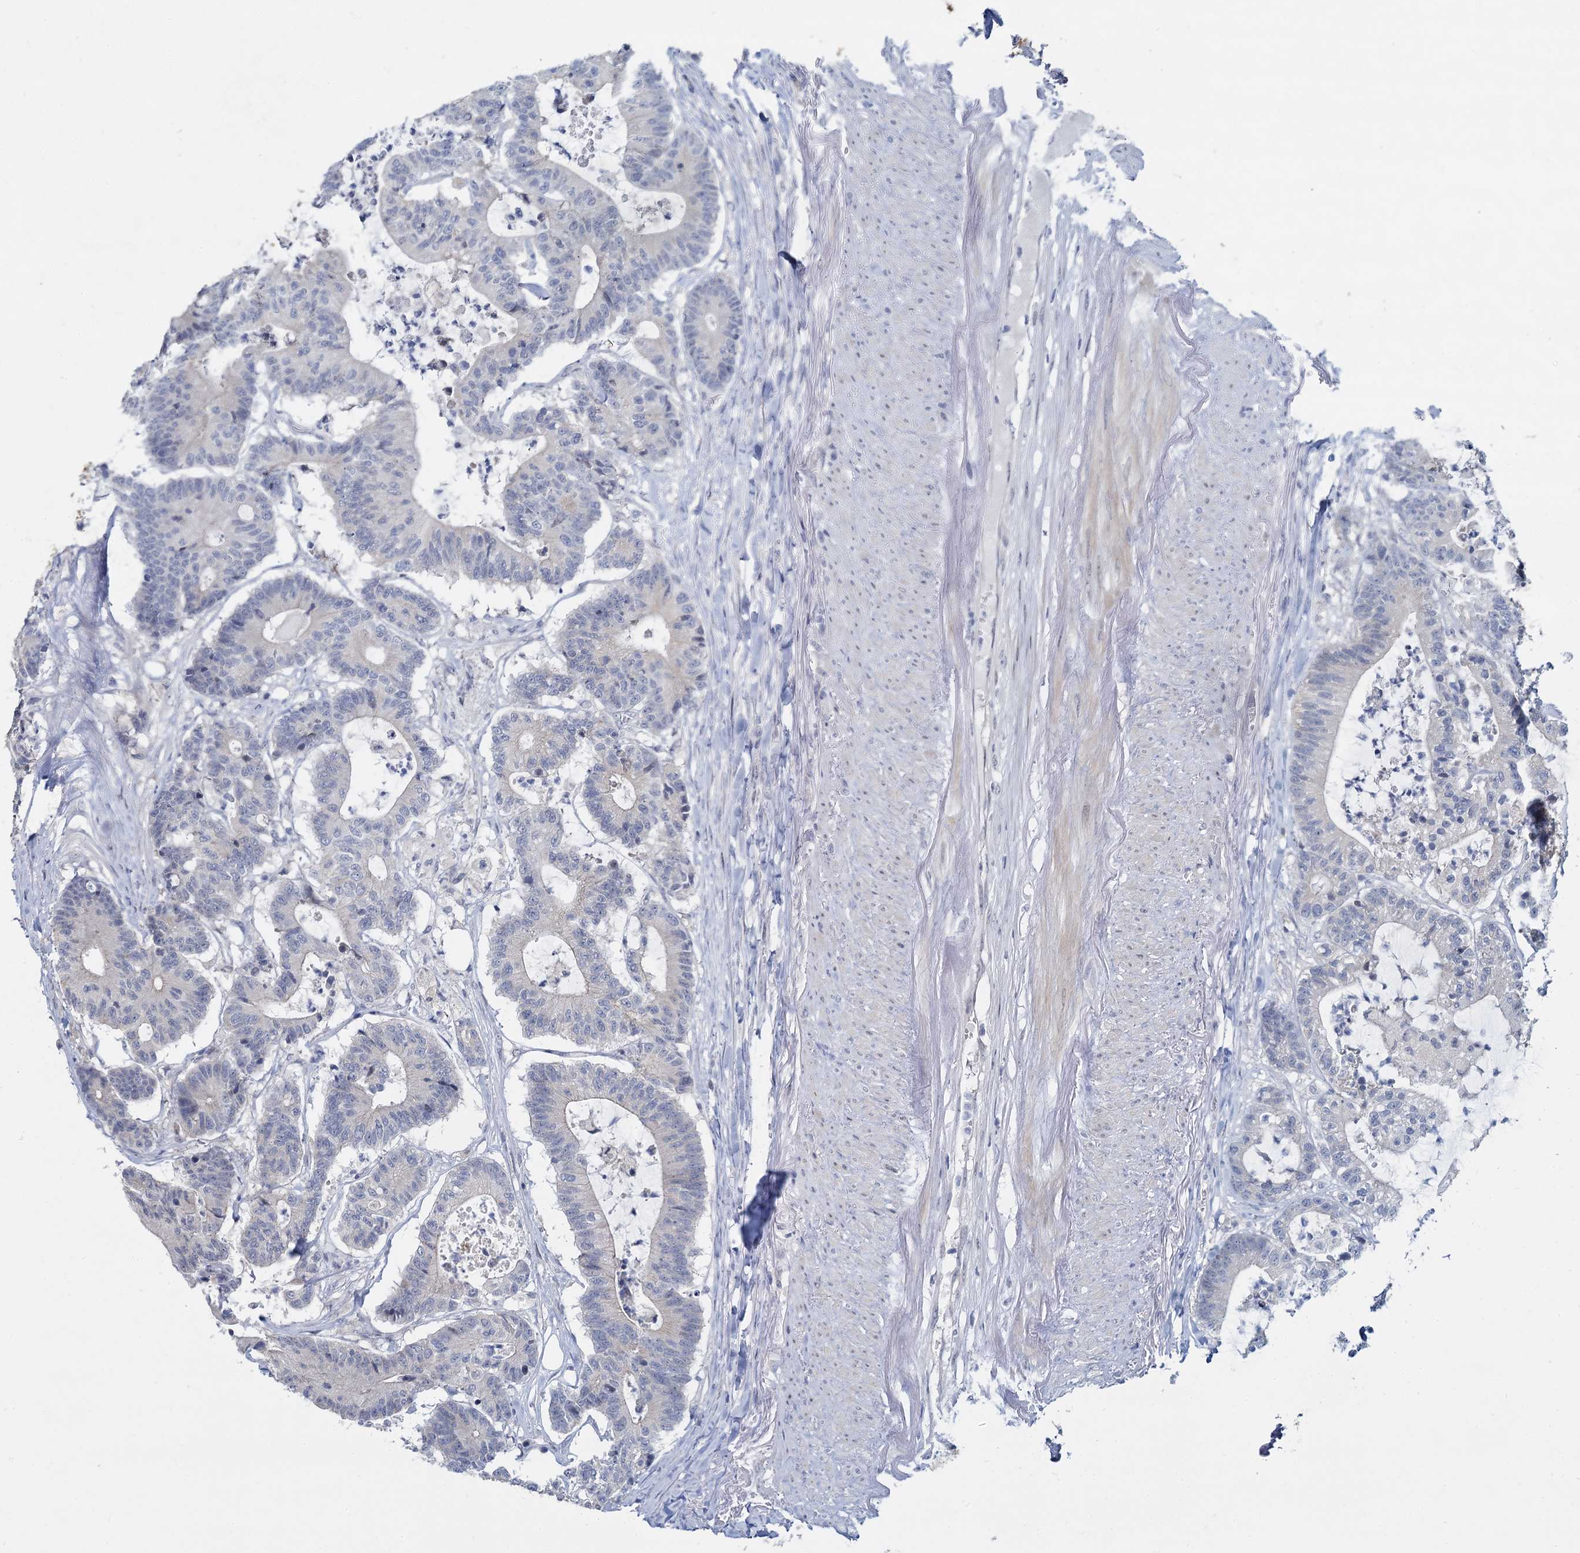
{"staining": {"intensity": "negative", "quantity": "none", "location": "none"}, "tissue": "colorectal cancer", "cell_type": "Tumor cells", "image_type": "cancer", "snomed": [{"axis": "morphology", "description": "Adenocarcinoma, NOS"}, {"axis": "topography", "description": "Colon"}], "caption": "An image of colorectal cancer stained for a protein reveals no brown staining in tumor cells. (DAB immunohistochemistry (IHC) with hematoxylin counter stain).", "gene": "ACRBP", "patient": {"sex": "female", "age": 84}}